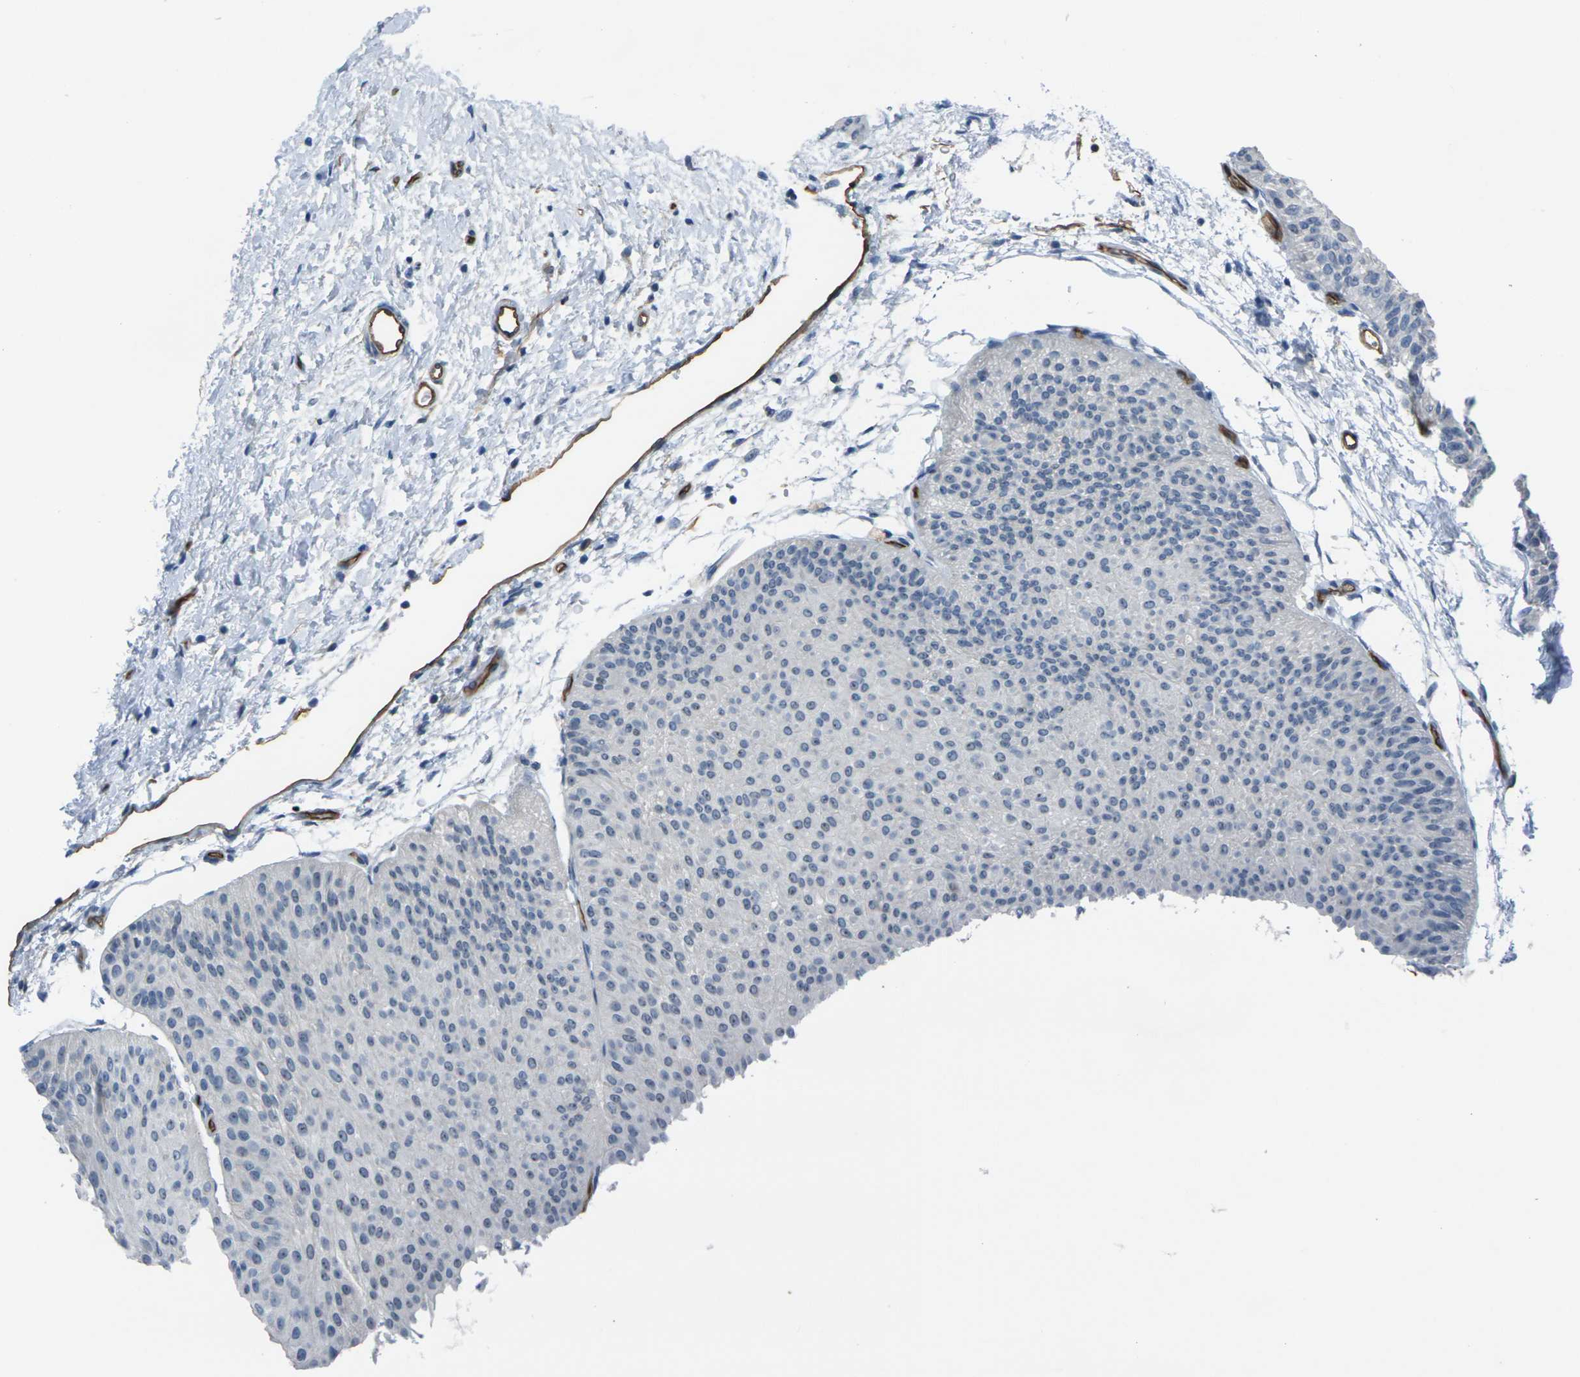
{"staining": {"intensity": "negative", "quantity": "none", "location": "none"}, "tissue": "urothelial cancer", "cell_type": "Tumor cells", "image_type": "cancer", "snomed": [{"axis": "morphology", "description": "Urothelial carcinoma, Low grade"}, {"axis": "topography", "description": "Urinary bladder"}], "caption": "Immunohistochemistry image of human urothelial carcinoma (low-grade) stained for a protein (brown), which exhibits no expression in tumor cells.", "gene": "HSPA12B", "patient": {"sex": "female", "age": 60}}